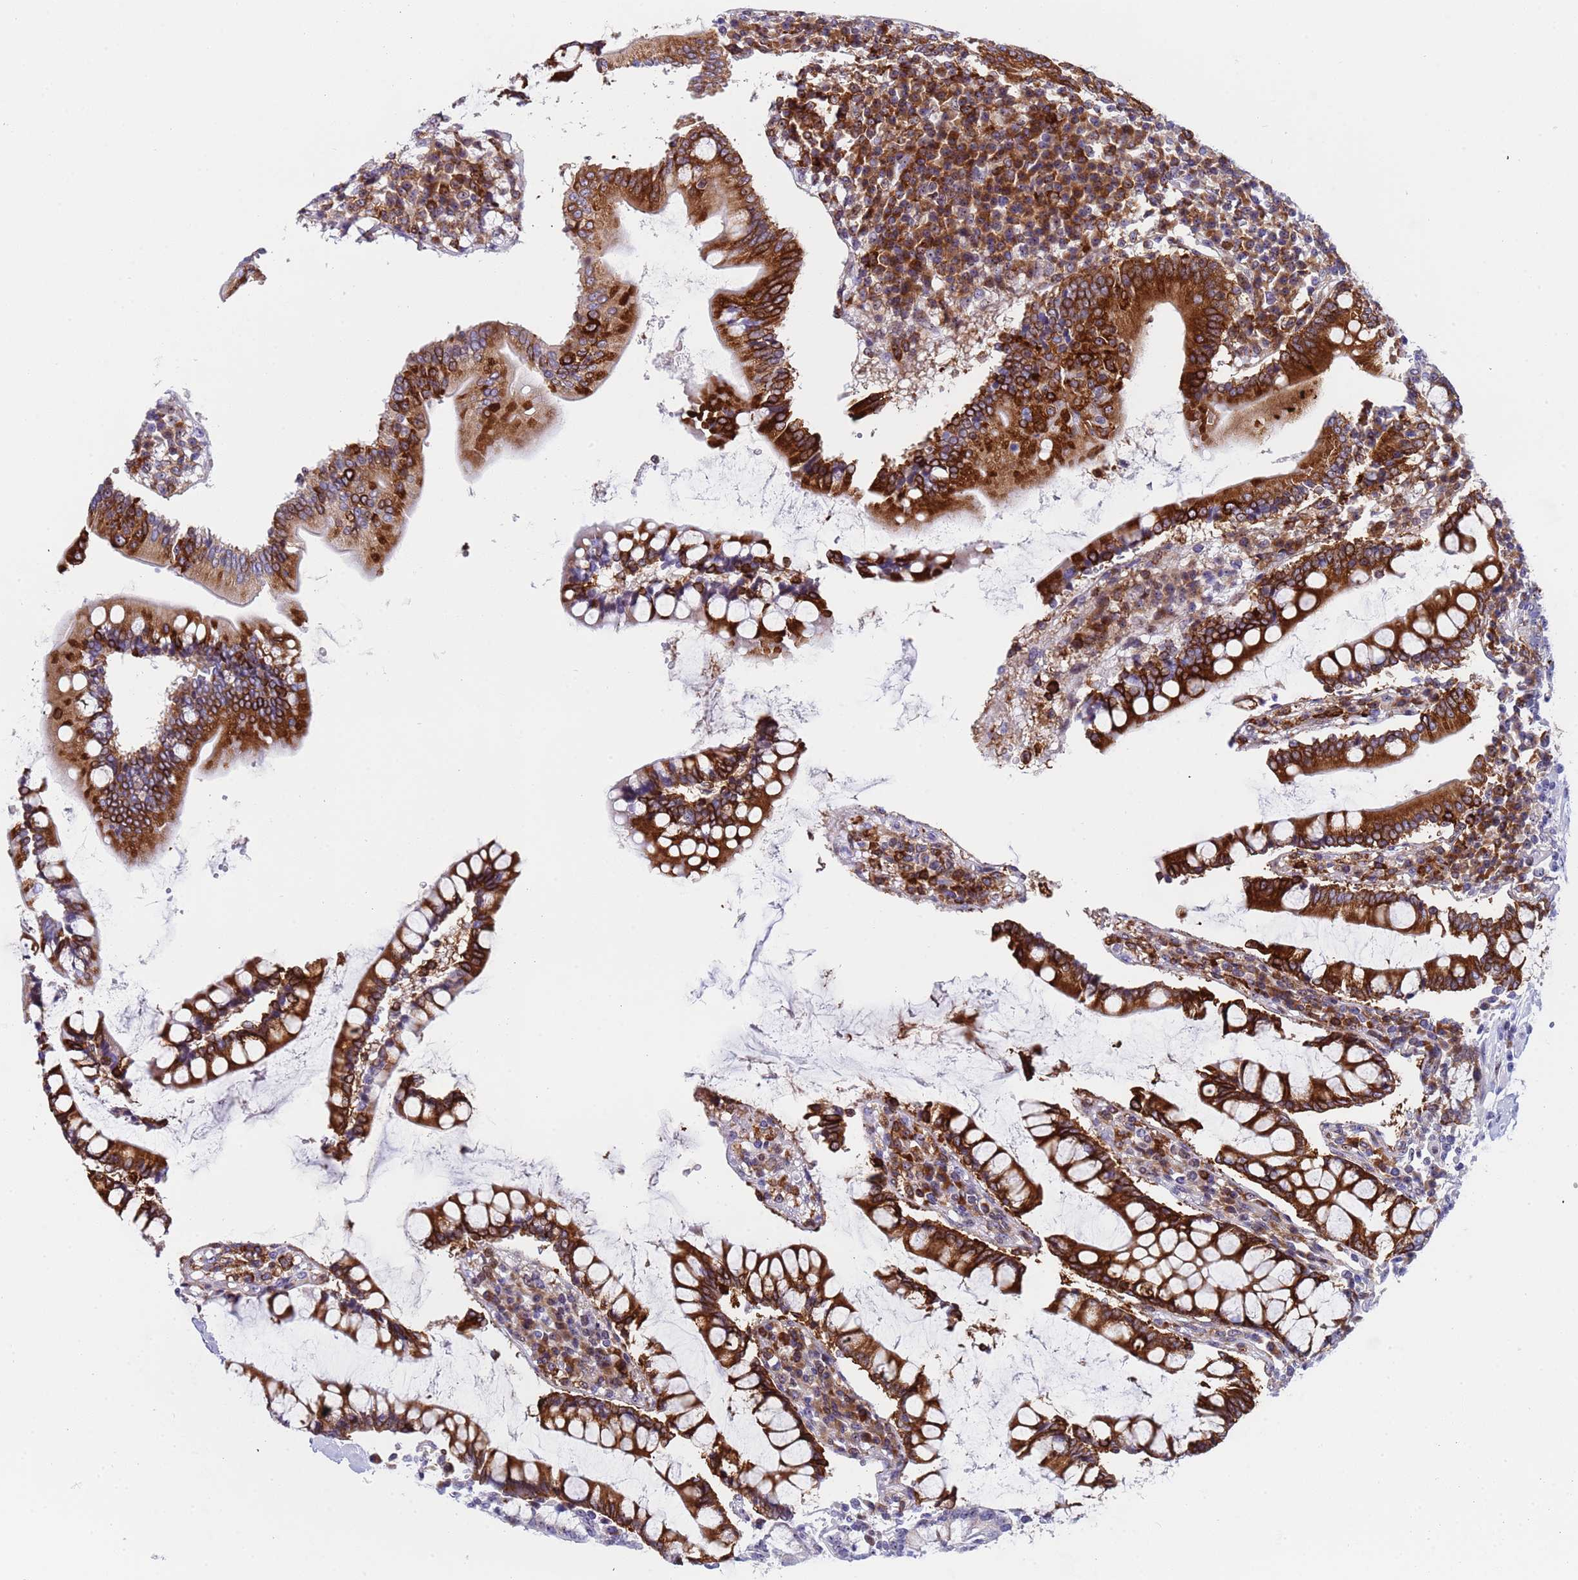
{"staining": {"intensity": "moderate", "quantity": "25%-75%", "location": "cytoplasmic/membranous,nuclear"}, "tissue": "colon", "cell_type": "Endothelial cells", "image_type": "normal", "snomed": [{"axis": "morphology", "description": "Normal tissue, NOS"}, {"axis": "topography", "description": "Colon"}], "caption": "Immunohistochemical staining of unremarkable human colon shows medium levels of moderate cytoplasmic/membranous,nuclear staining in about 25%-75% of endothelial cells.", "gene": "POP5", "patient": {"sex": "female", "age": 79}}